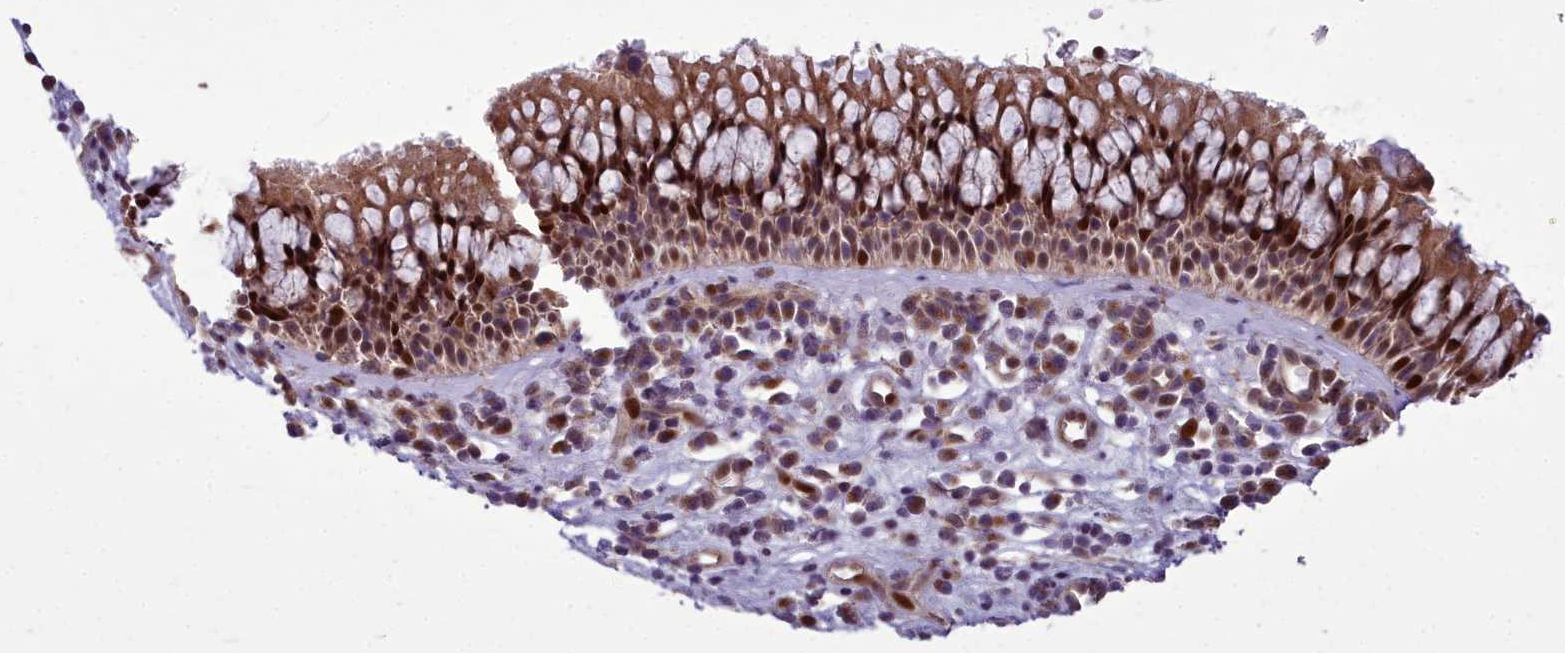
{"staining": {"intensity": "strong", "quantity": ">75%", "location": "cytoplasmic/membranous,nuclear"}, "tissue": "nasopharynx", "cell_type": "Respiratory epithelial cells", "image_type": "normal", "snomed": [{"axis": "morphology", "description": "Normal tissue, NOS"}, {"axis": "morphology", "description": "Inflammation, NOS"}, {"axis": "morphology", "description": "Malignant melanoma, Metastatic site"}, {"axis": "topography", "description": "Nasopharynx"}], "caption": "Protein staining exhibits strong cytoplasmic/membranous,nuclear positivity in approximately >75% of respiratory epithelial cells in benign nasopharynx. (Stains: DAB (3,3'-diaminobenzidine) in brown, nuclei in blue, Microscopy: brightfield microscopy at high magnification).", "gene": "AP1M1", "patient": {"sex": "male", "age": 70}}